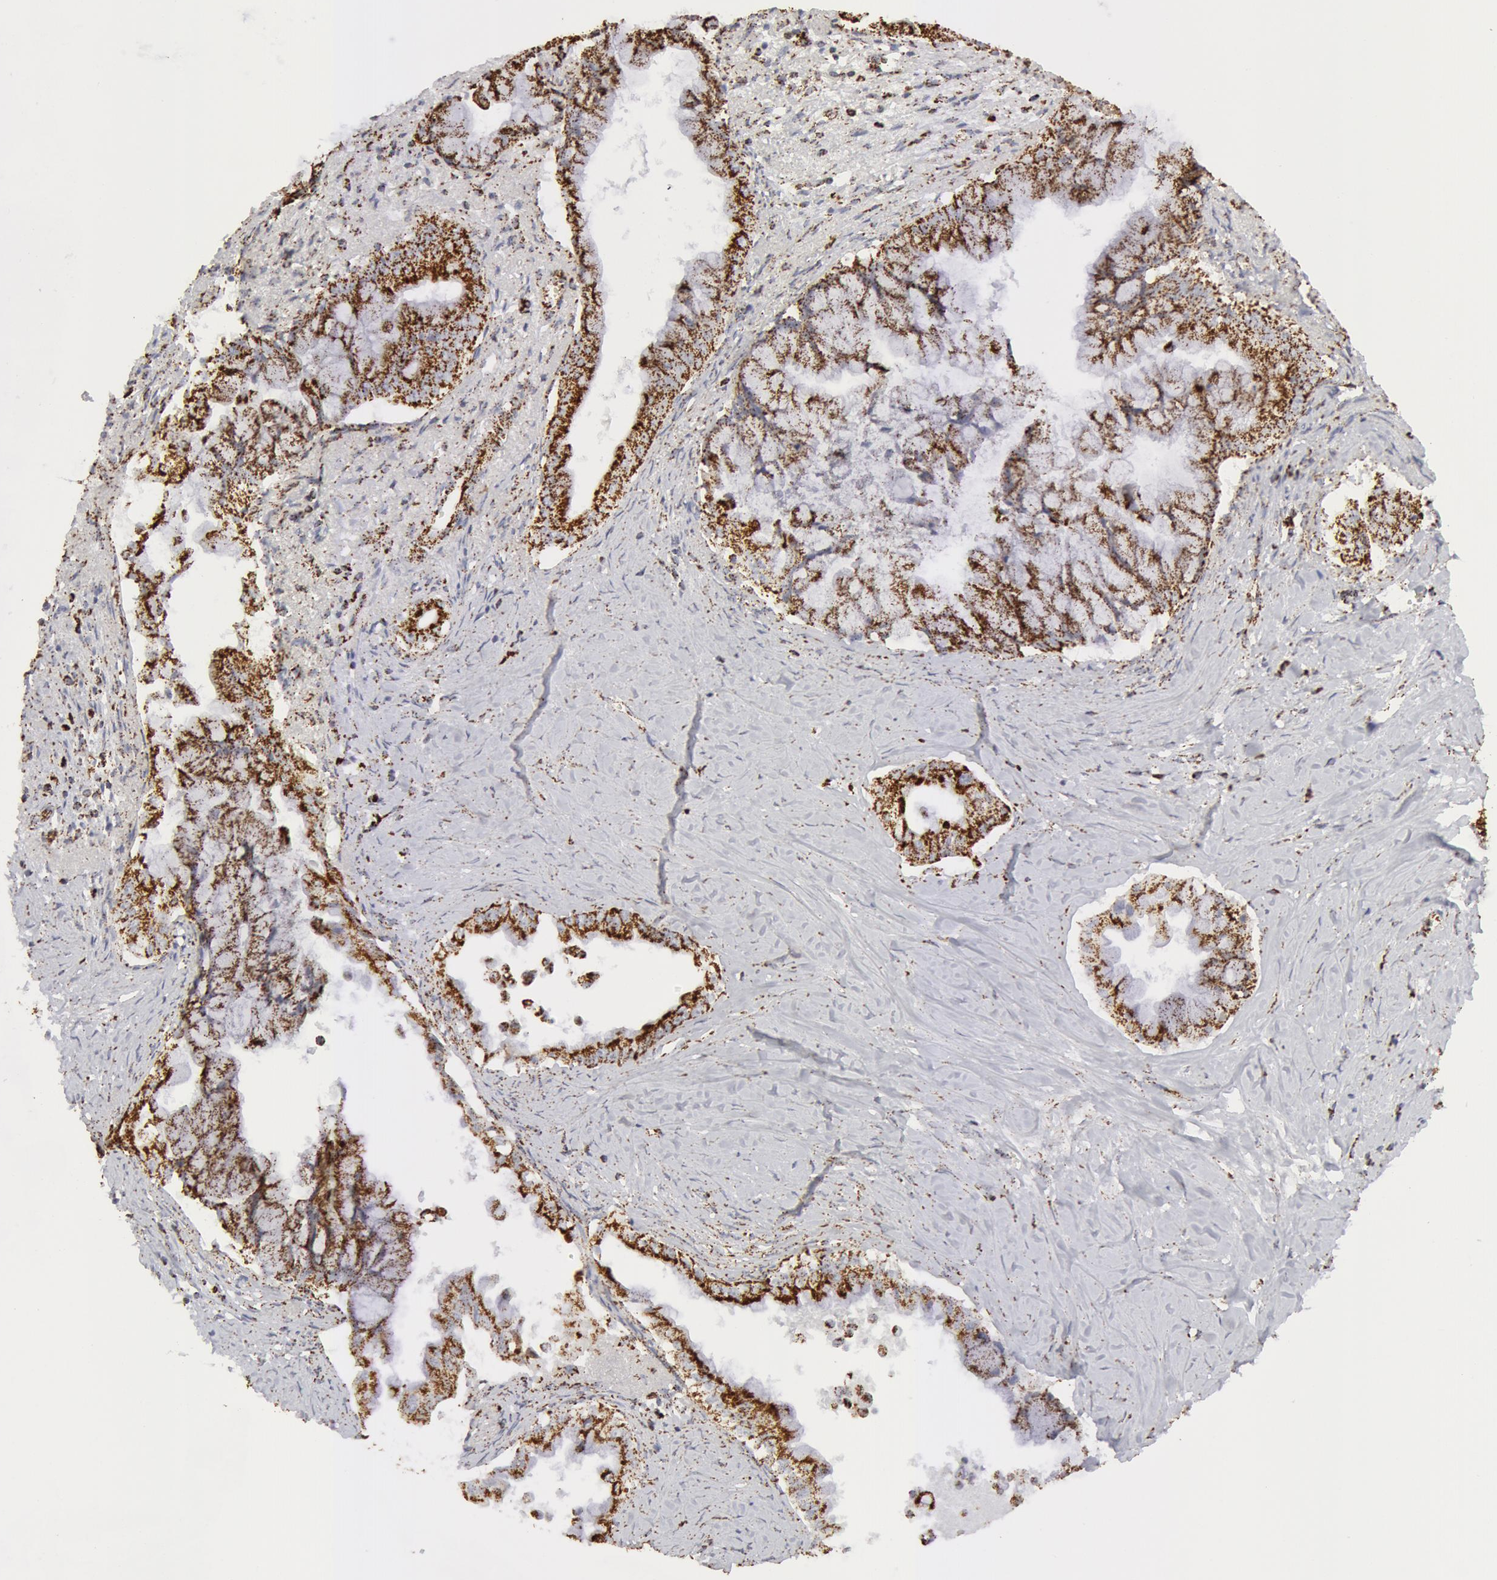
{"staining": {"intensity": "moderate", "quantity": "25%-75%", "location": "cytoplasmic/membranous"}, "tissue": "pancreatic cancer", "cell_type": "Tumor cells", "image_type": "cancer", "snomed": [{"axis": "morphology", "description": "Adenocarcinoma, NOS"}, {"axis": "topography", "description": "Pancreas"}], "caption": "Immunohistochemistry (DAB (3,3'-diaminobenzidine)) staining of human pancreatic cancer (adenocarcinoma) shows moderate cytoplasmic/membranous protein expression in approximately 25%-75% of tumor cells. (Brightfield microscopy of DAB IHC at high magnification).", "gene": "ATP5F1B", "patient": {"sex": "male", "age": 59}}